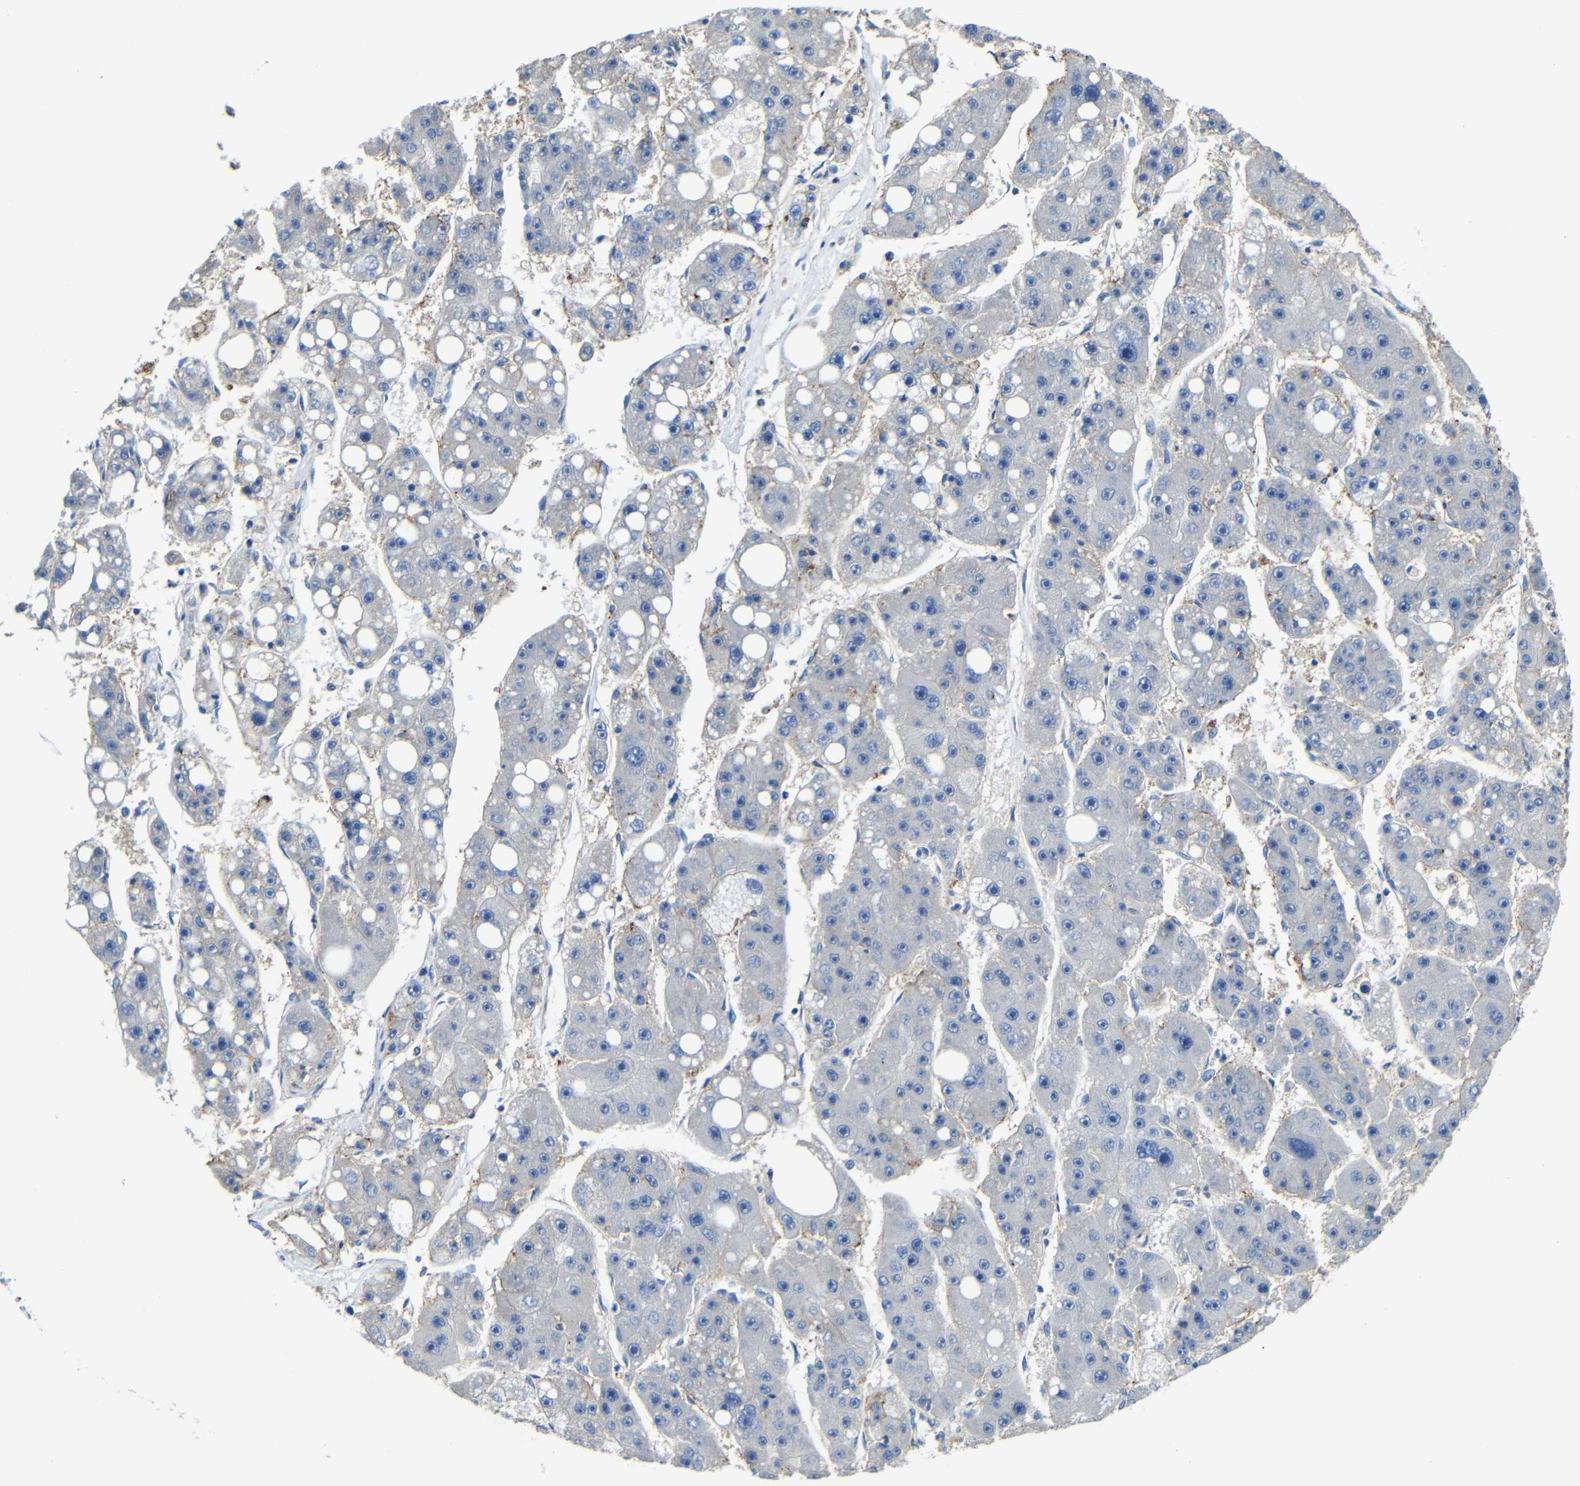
{"staining": {"intensity": "negative", "quantity": "none", "location": "none"}, "tissue": "liver cancer", "cell_type": "Tumor cells", "image_type": "cancer", "snomed": [{"axis": "morphology", "description": "Carcinoma, Hepatocellular, NOS"}, {"axis": "topography", "description": "Liver"}], "caption": "Tumor cells are negative for brown protein staining in hepatocellular carcinoma (liver). (IHC, brightfield microscopy, high magnification).", "gene": "ZNF90", "patient": {"sex": "female", "age": 61}}